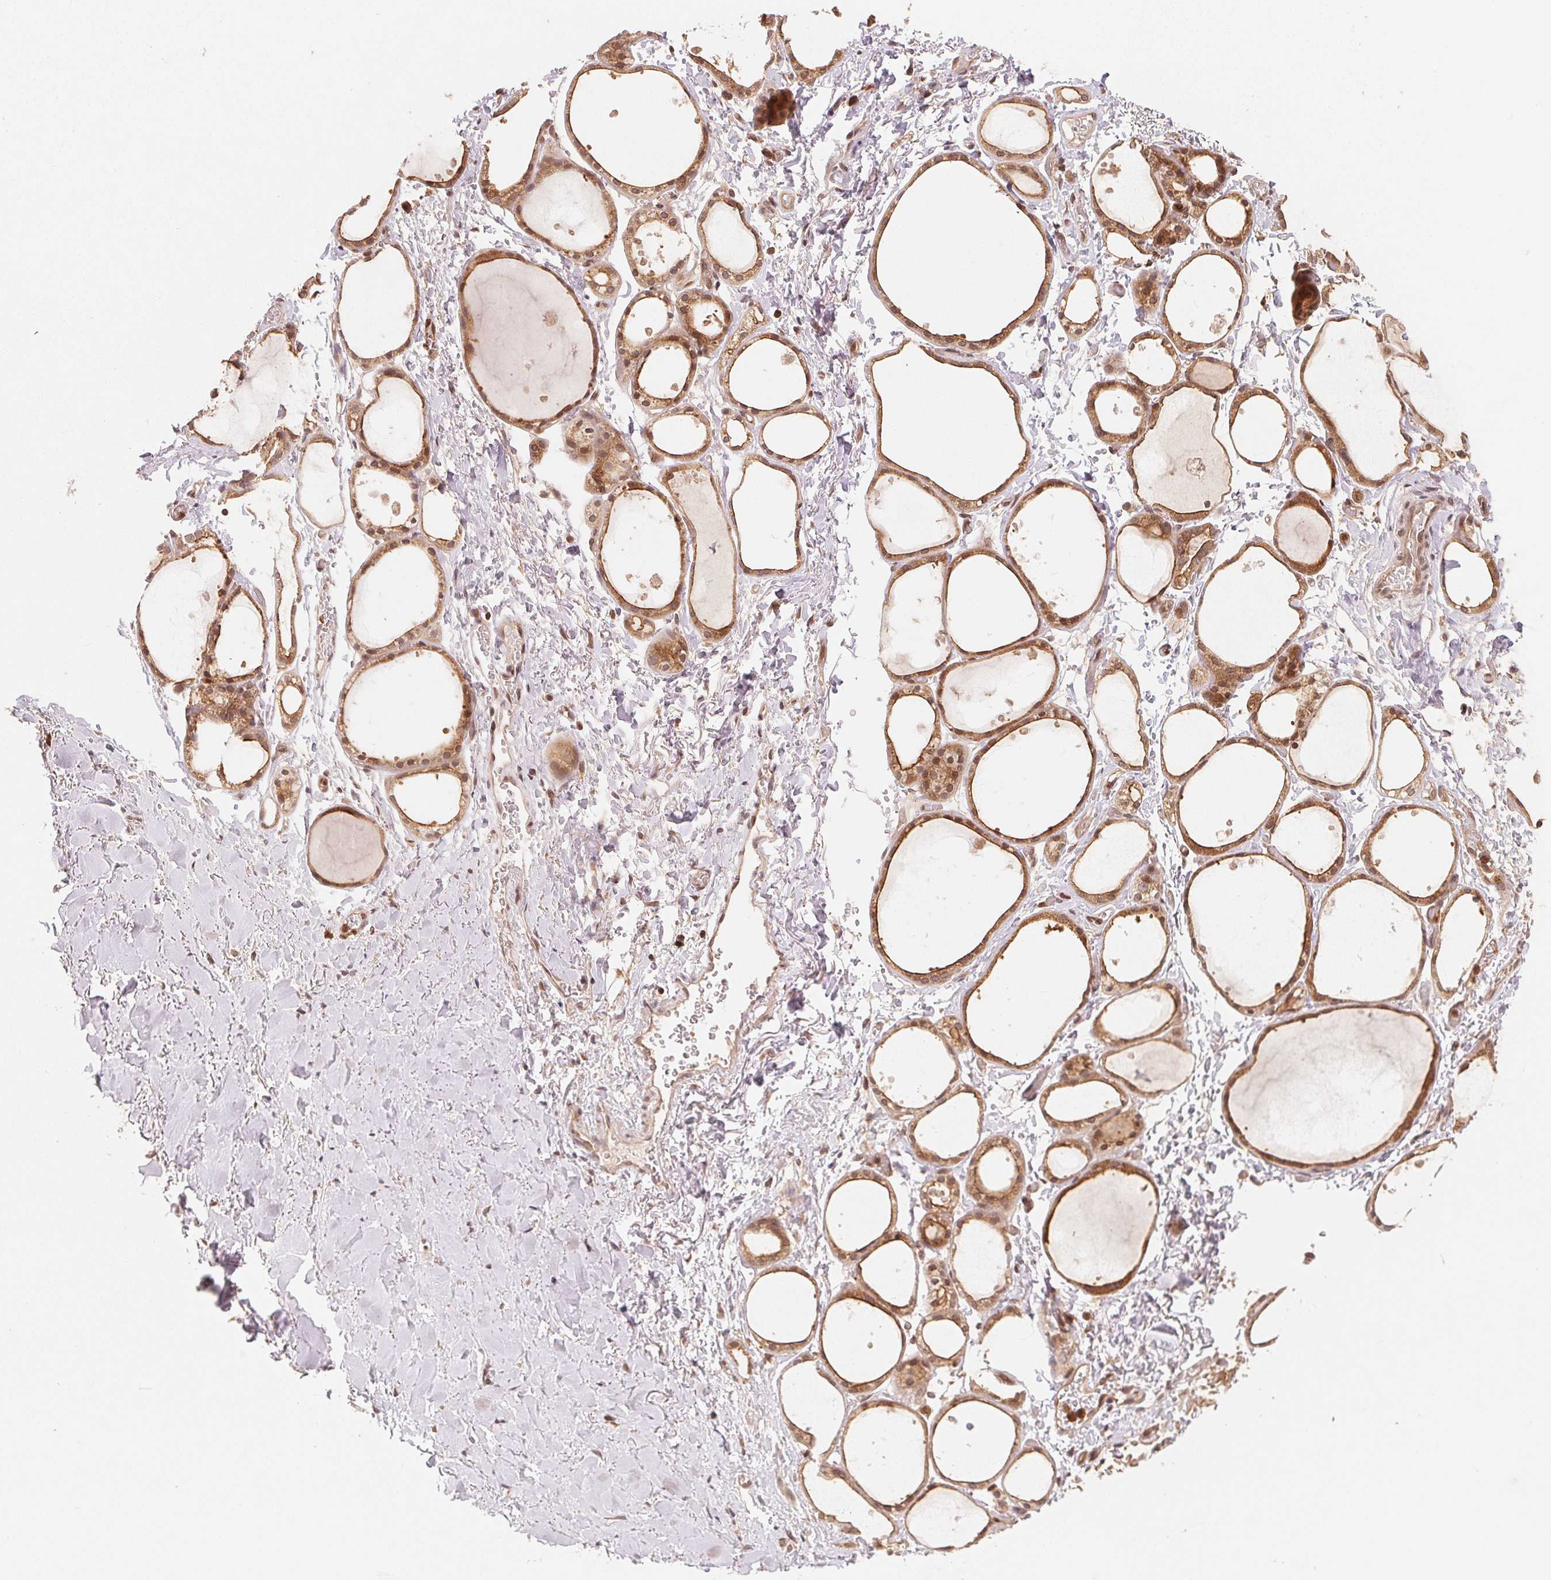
{"staining": {"intensity": "moderate", "quantity": ">75%", "location": "cytoplasmic/membranous,nuclear"}, "tissue": "thyroid gland", "cell_type": "Glandular cells", "image_type": "normal", "snomed": [{"axis": "morphology", "description": "Normal tissue, NOS"}, {"axis": "topography", "description": "Thyroid gland"}], "caption": "Glandular cells display medium levels of moderate cytoplasmic/membranous,nuclear expression in about >75% of cells in benign human thyroid gland.", "gene": "CCDC102B", "patient": {"sex": "male", "age": 68}}